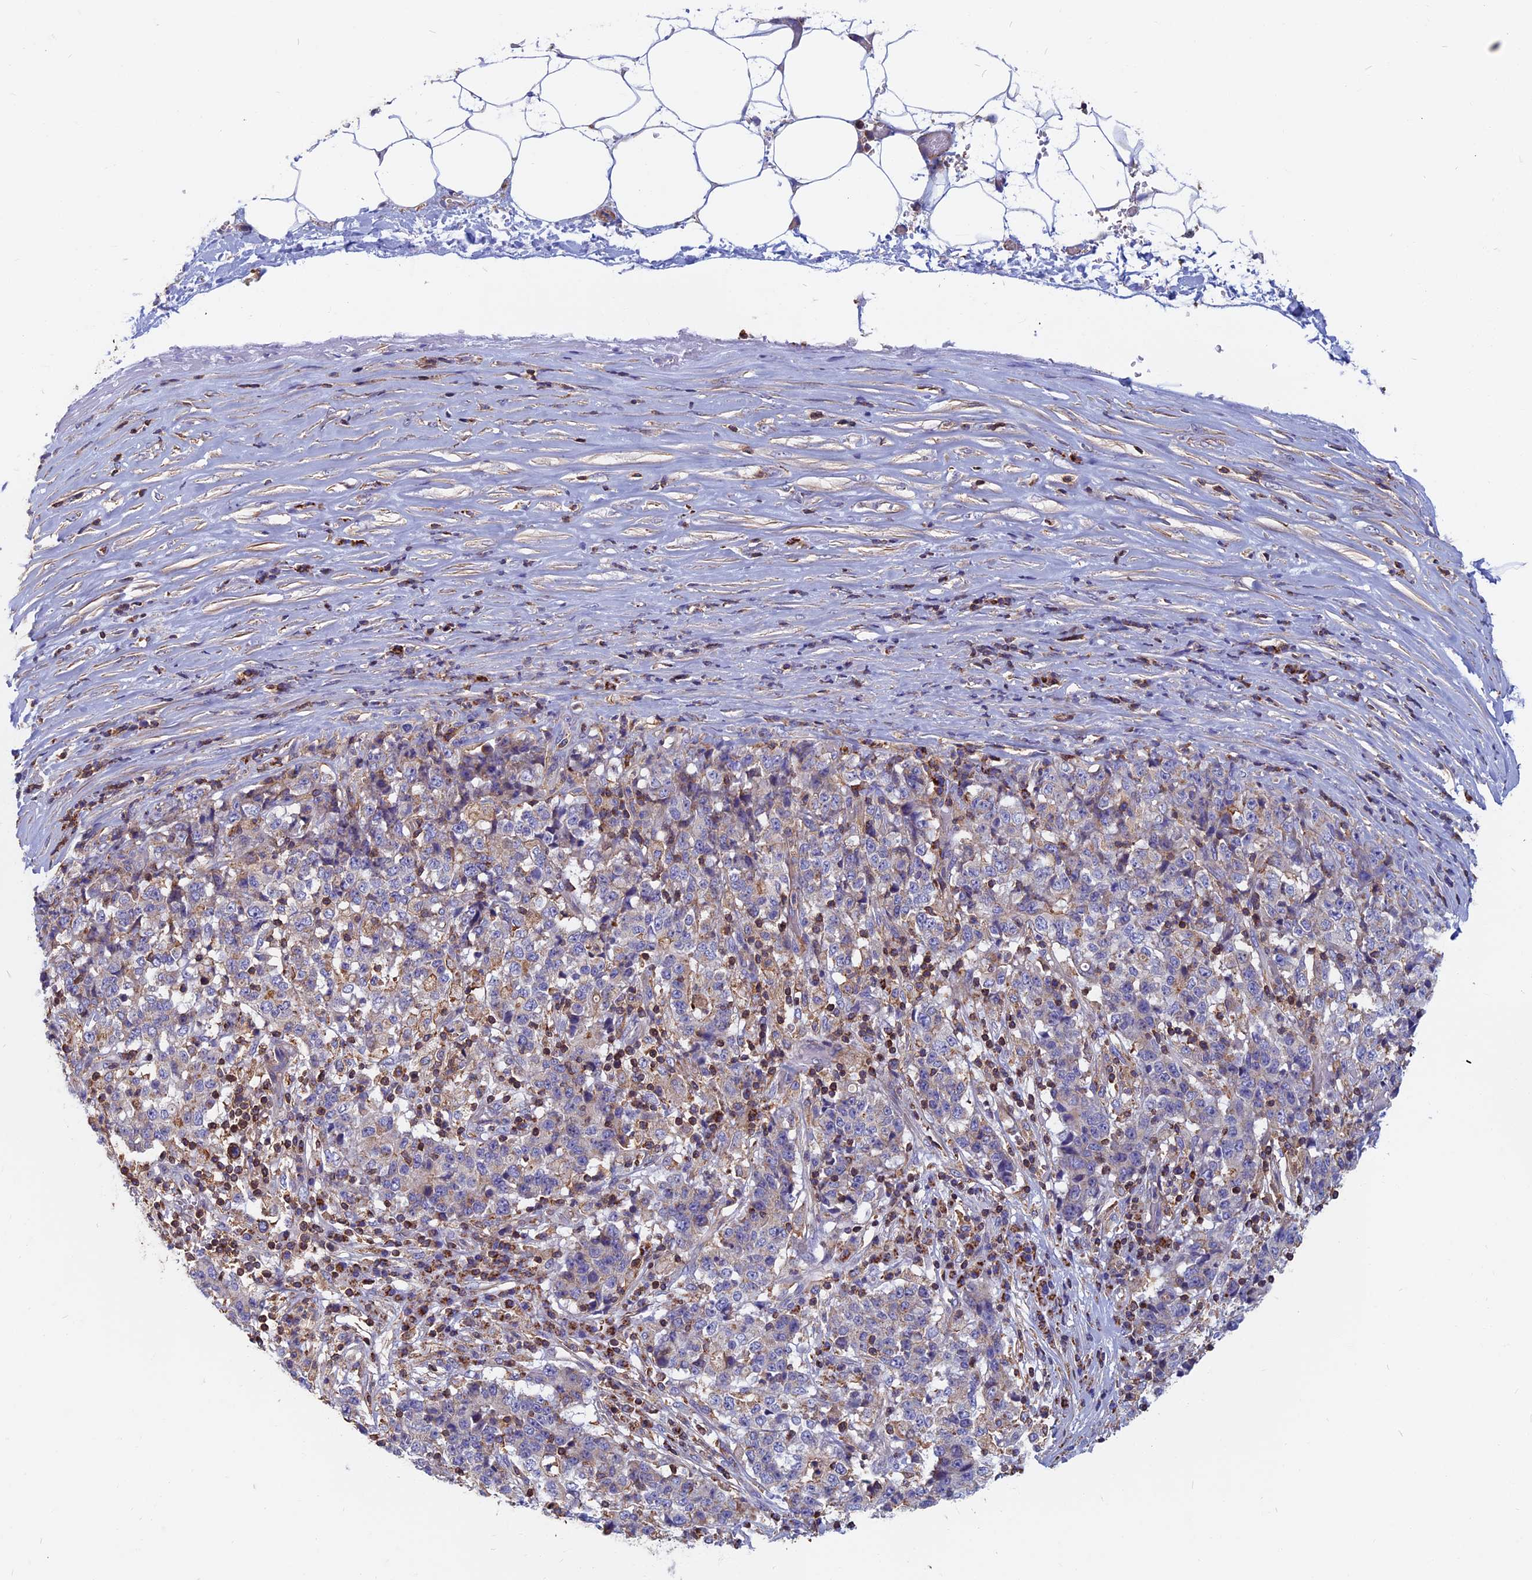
{"staining": {"intensity": "negative", "quantity": "none", "location": "none"}, "tissue": "stomach cancer", "cell_type": "Tumor cells", "image_type": "cancer", "snomed": [{"axis": "morphology", "description": "Adenocarcinoma, NOS"}, {"axis": "topography", "description": "Stomach"}], "caption": "A high-resolution histopathology image shows immunohistochemistry staining of adenocarcinoma (stomach), which shows no significant staining in tumor cells. The staining was performed using DAB (3,3'-diaminobenzidine) to visualize the protein expression in brown, while the nuclei were stained in blue with hematoxylin (Magnification: 20x).", "gene": "HSD17B8", "patient": {"sex": "male", "age": 59}}